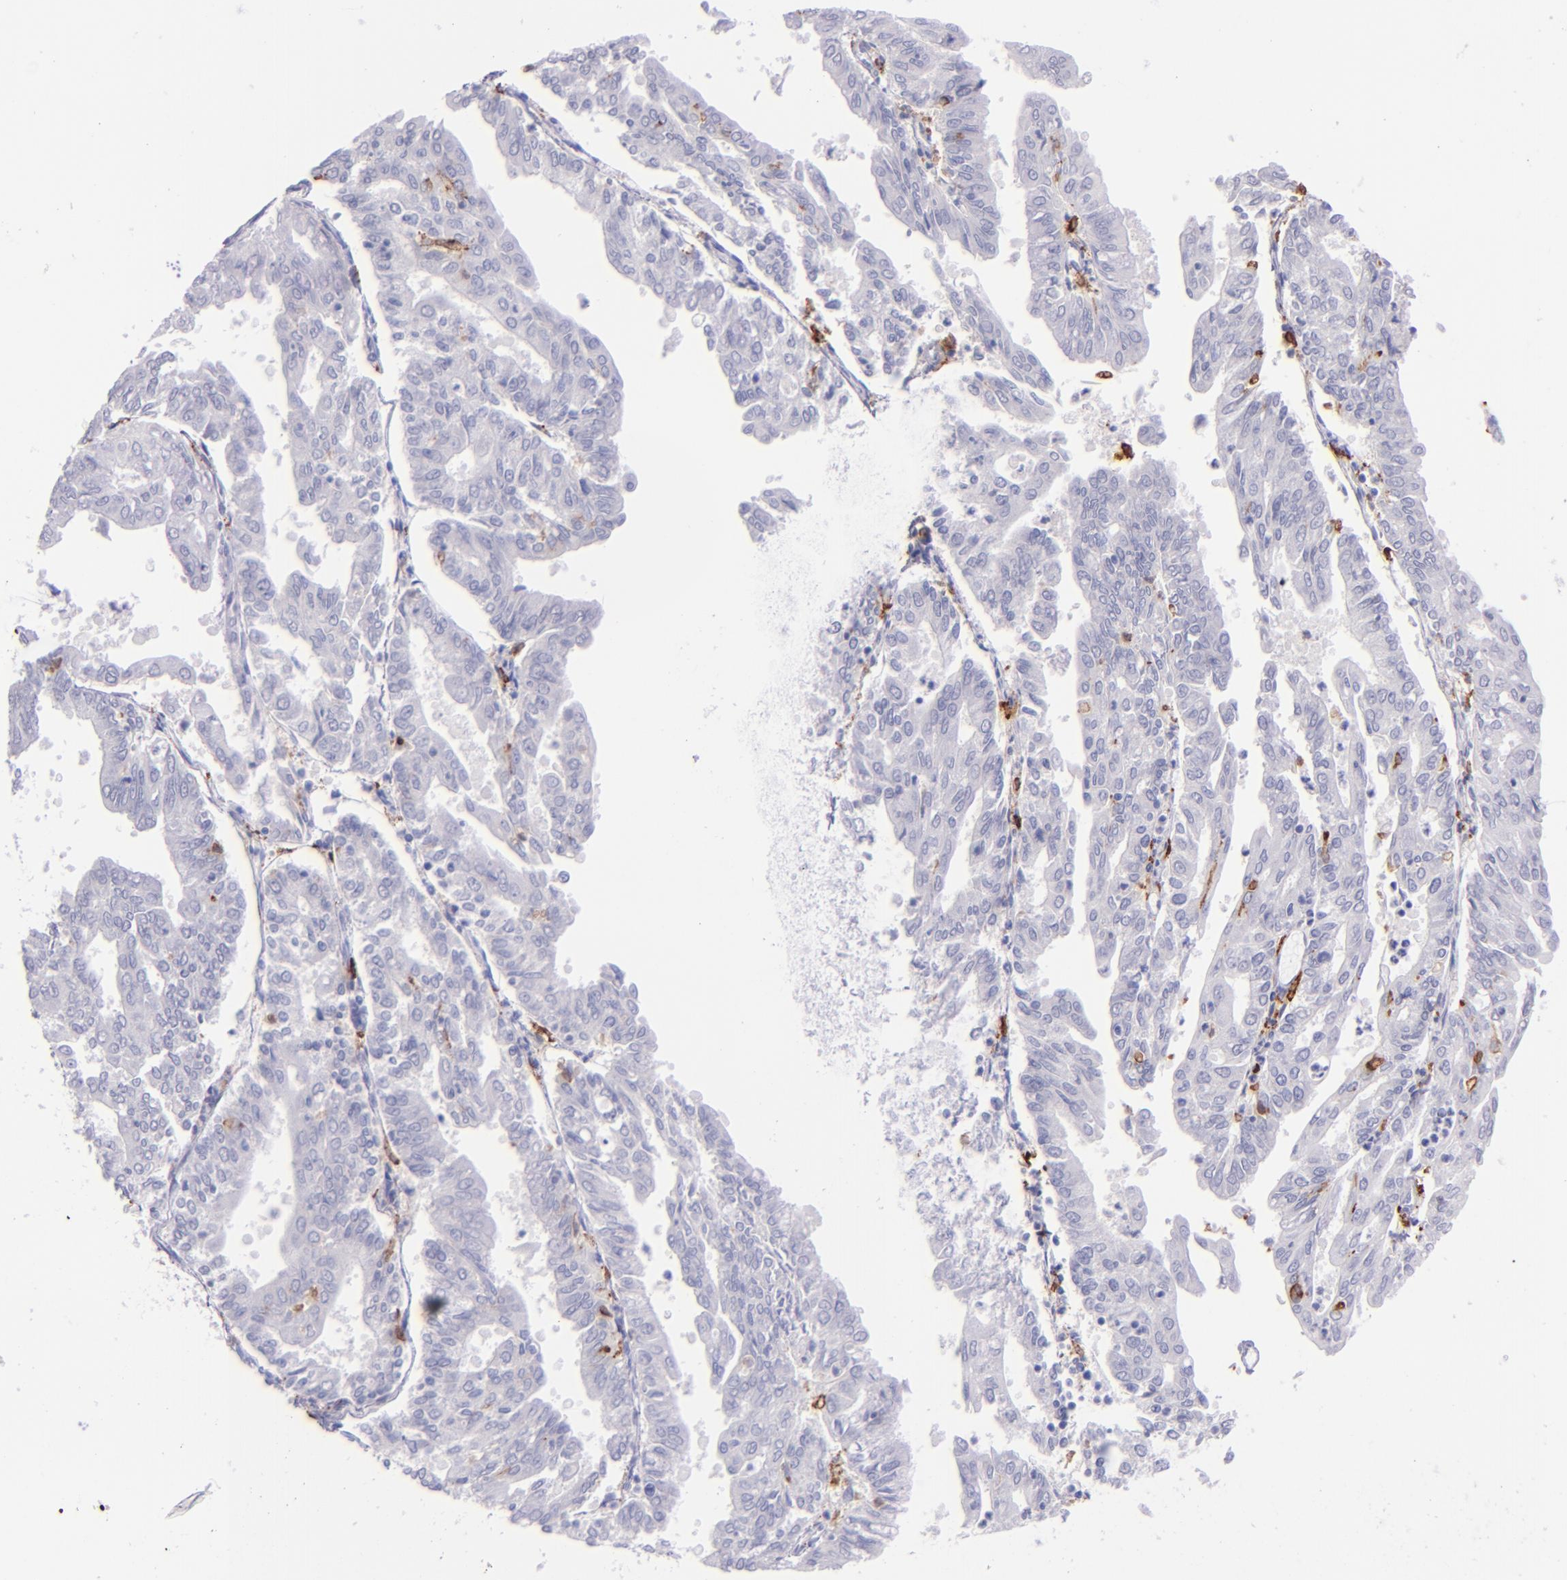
{"staining": {"intensity": "negative", "quantity": "none", "location": "none"}, "tissue": "endometrial cancer", "cell_type": "Tumor cells", "image_type": "cancer", "snomed": [{"axis": "morphology", "description": "Adenocarcinoma, NOS"}, {"axis": "topography", "description": "Endometrium"}], "caption": "Protein analysis of endometrial cancer reveals no significant positivity in tumor cells.", "gene": "CD163", "patient": {"sex": "female", "age": 79}}